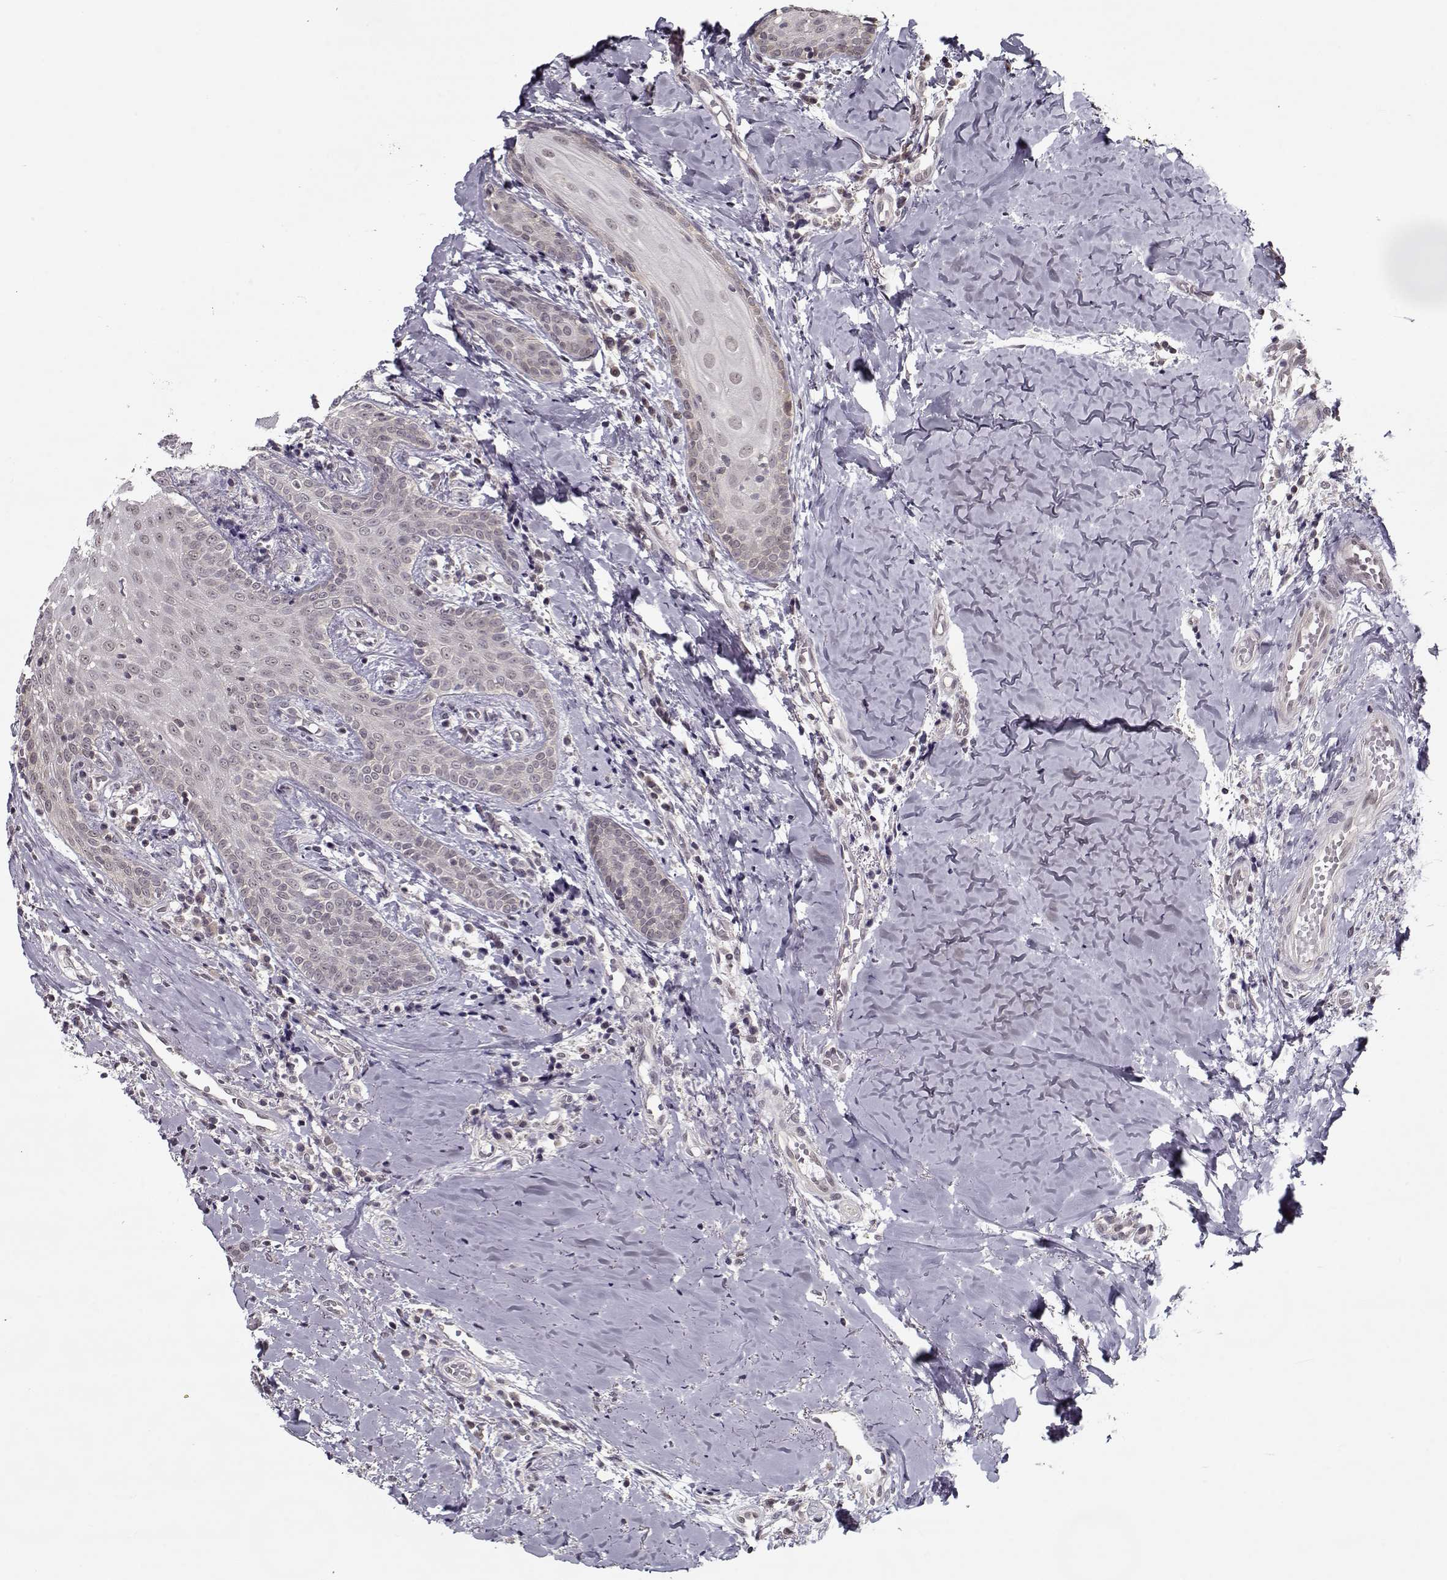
{"staining": {"intensity": "negative", "quantity": "none", "location": "none"}, "tissue": "head and neck cancer", "cell_type": "Tumor cells", "image_type": "cancer", "snomed": [{"axis": "morphology", "description": "Normal tissue, NOS"}, {"axis": "morphology", "description": "Squamous cell carcinoma, NOS"}, {"axis": "topography", "description": "Oral tissue"}, {"axis": "topography", "description": "Salivary gland"}, {"axis": "topography", "description": "Head-Neck"}], "caption": "A micrograph of head and neck squamous cell carcinoma stained for a protein displays no brown staining in tumor cells. Brightfield microscopy of immunohistochemistry stained with DAB (3,3'-diaminobenzidine) (brown) and hematoxylin (blue), captured at high magnification.", "gene": "TESPA1", "patient": {"sex": "female", "age": 62}}